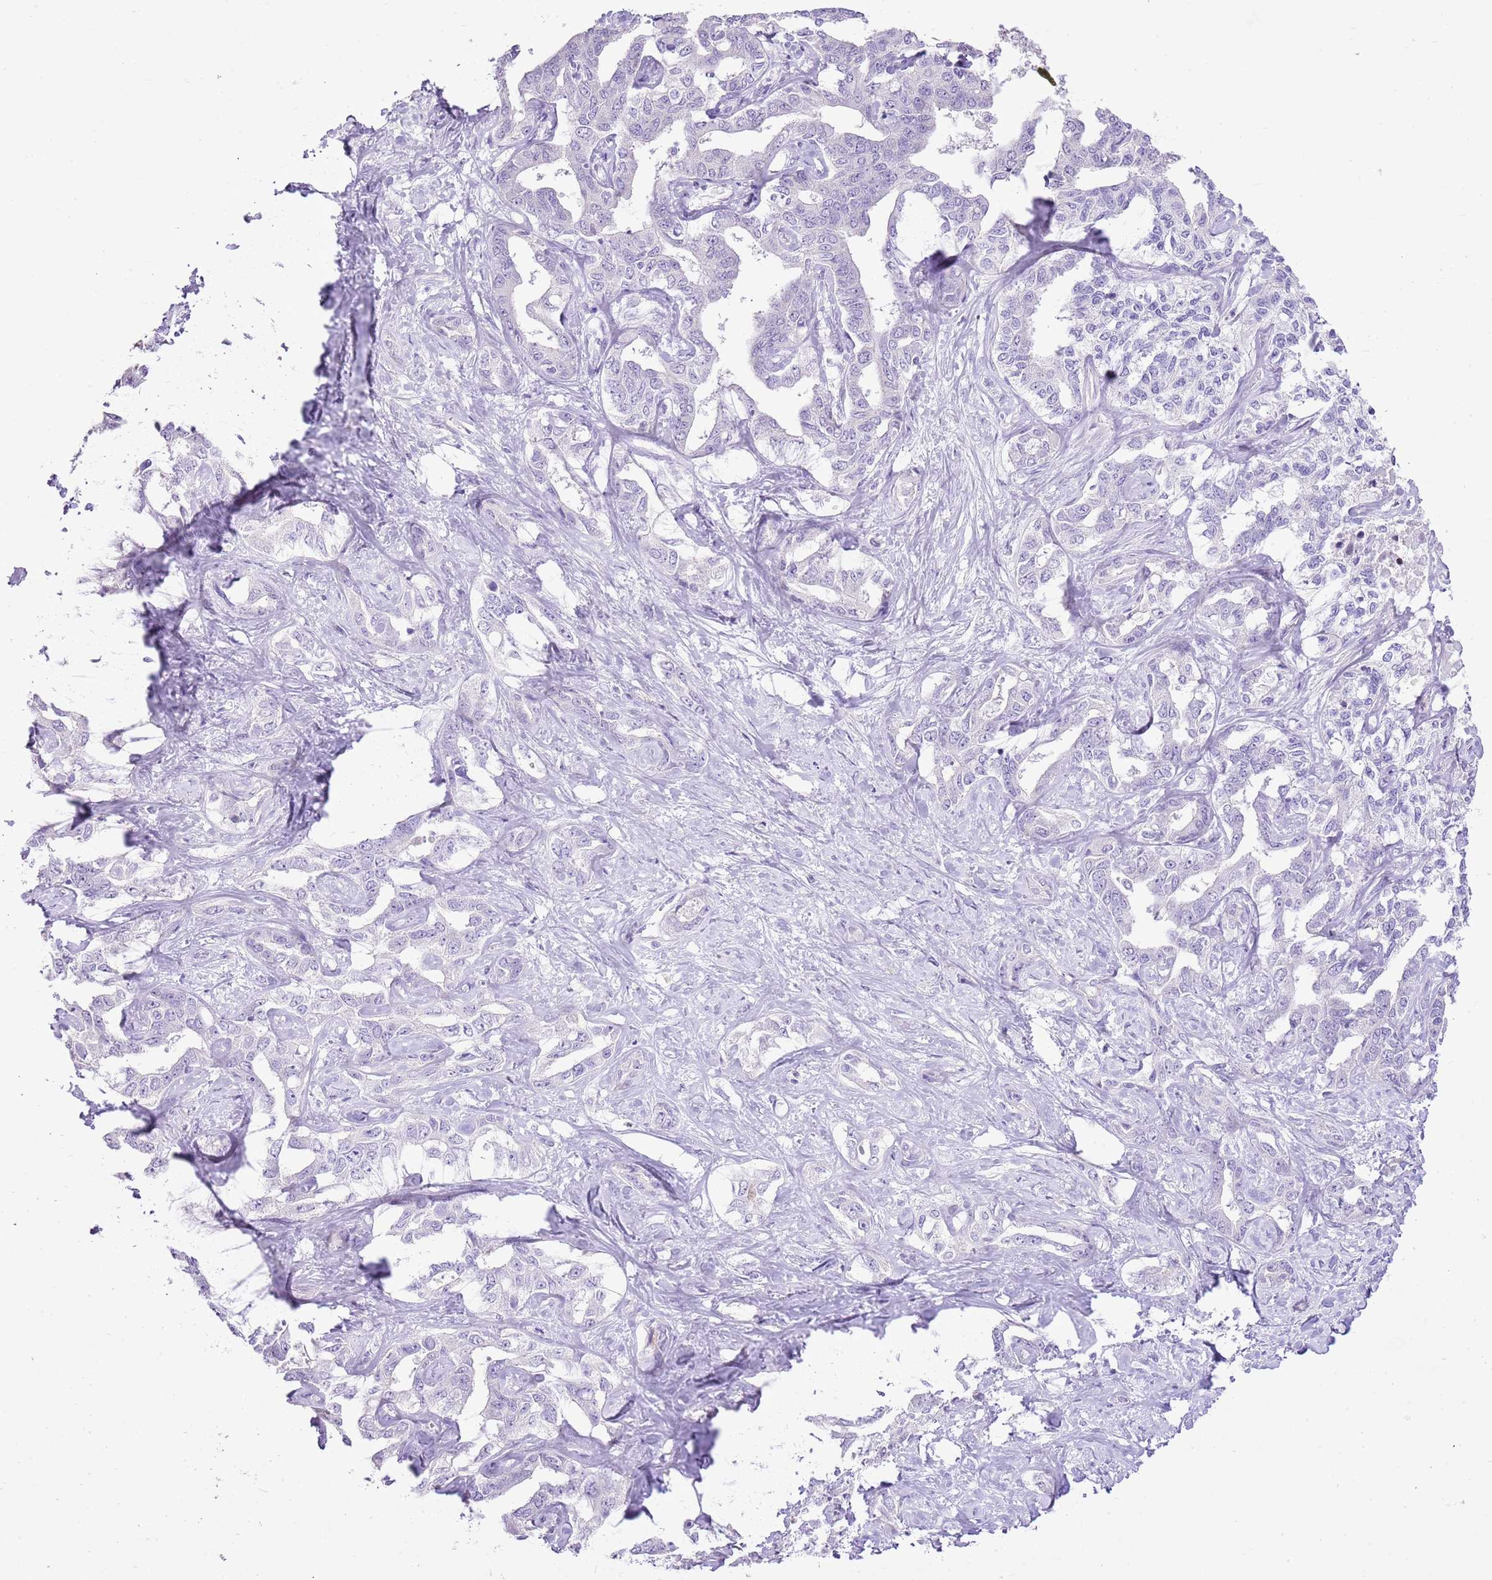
{"staining": {"intensity": "negative", "quantity": "none", "location": "none"}, "tissue": "liver cancer", "cell_type": "Tumor cells", "image_type": "cancer", "snomed": [{"axis": "morphology", "description": "Cholangiocarcinoma"}, {"axis": "topography", "description": "Liver"}], "caption": "An immunohistochemistry image of liver cholangiocarcinoma is shown. There is no staining in tumor cells of liver cholangiocarcinoma. (DAB immunohistochemistry with hematoxylin counter stain).", "gene": "XPO7", "patient": {"sex": "male", "age": 59}}